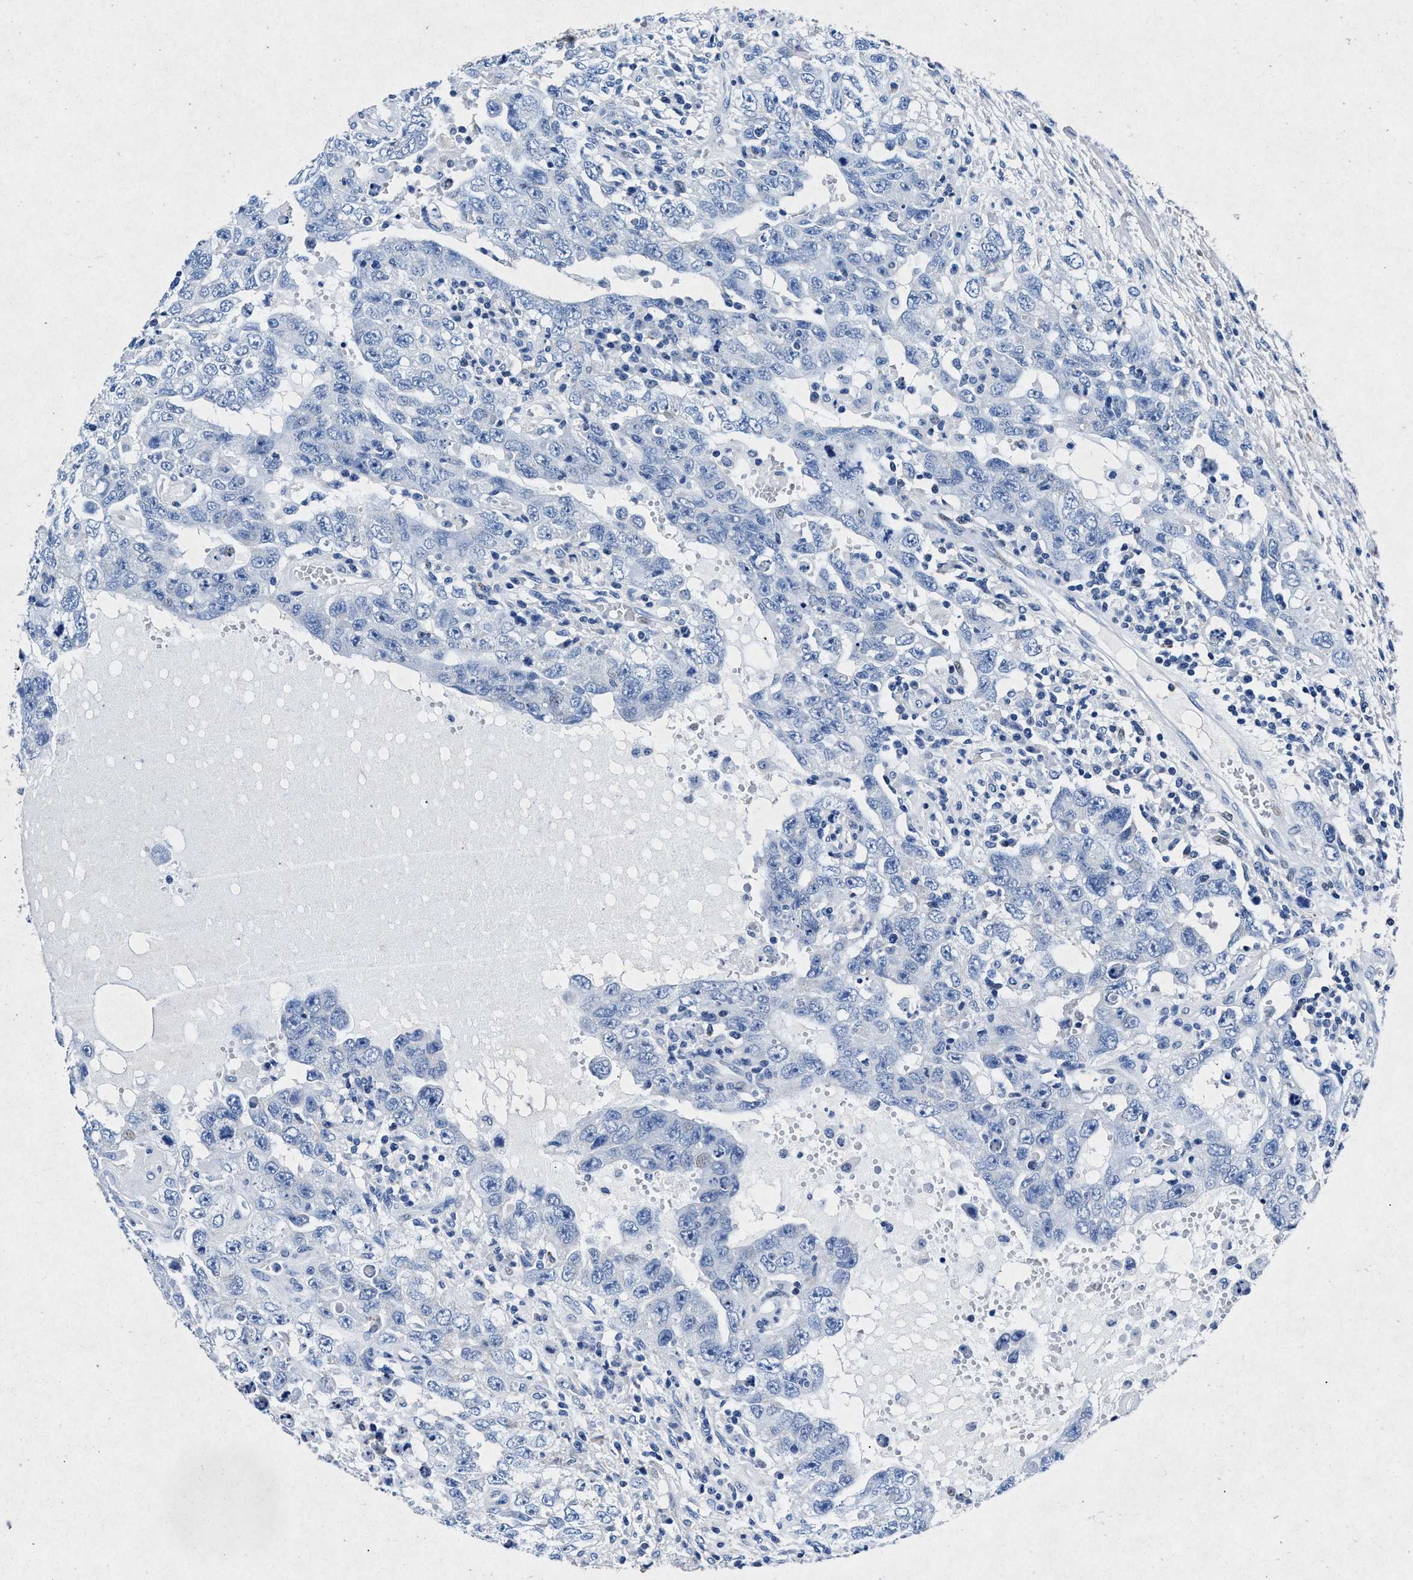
{"staining": {"intensity": "negative", "quantity": "none", "location": "none"}, "tissue": "testis cancer", "cell_type": "Tumor cells", "image_type": "cancer", "snomed": [{"axis": "morphology", "description": "Carcinoma, Embryonal, NOS"}, {"axis": "topography", "description": "Testis"}], "caption": "There is no significant positivity in tumor cells of testis embryonal carcinoma.", "gene": "MAP6", "patient": {"sex": "male", "age": 26}}